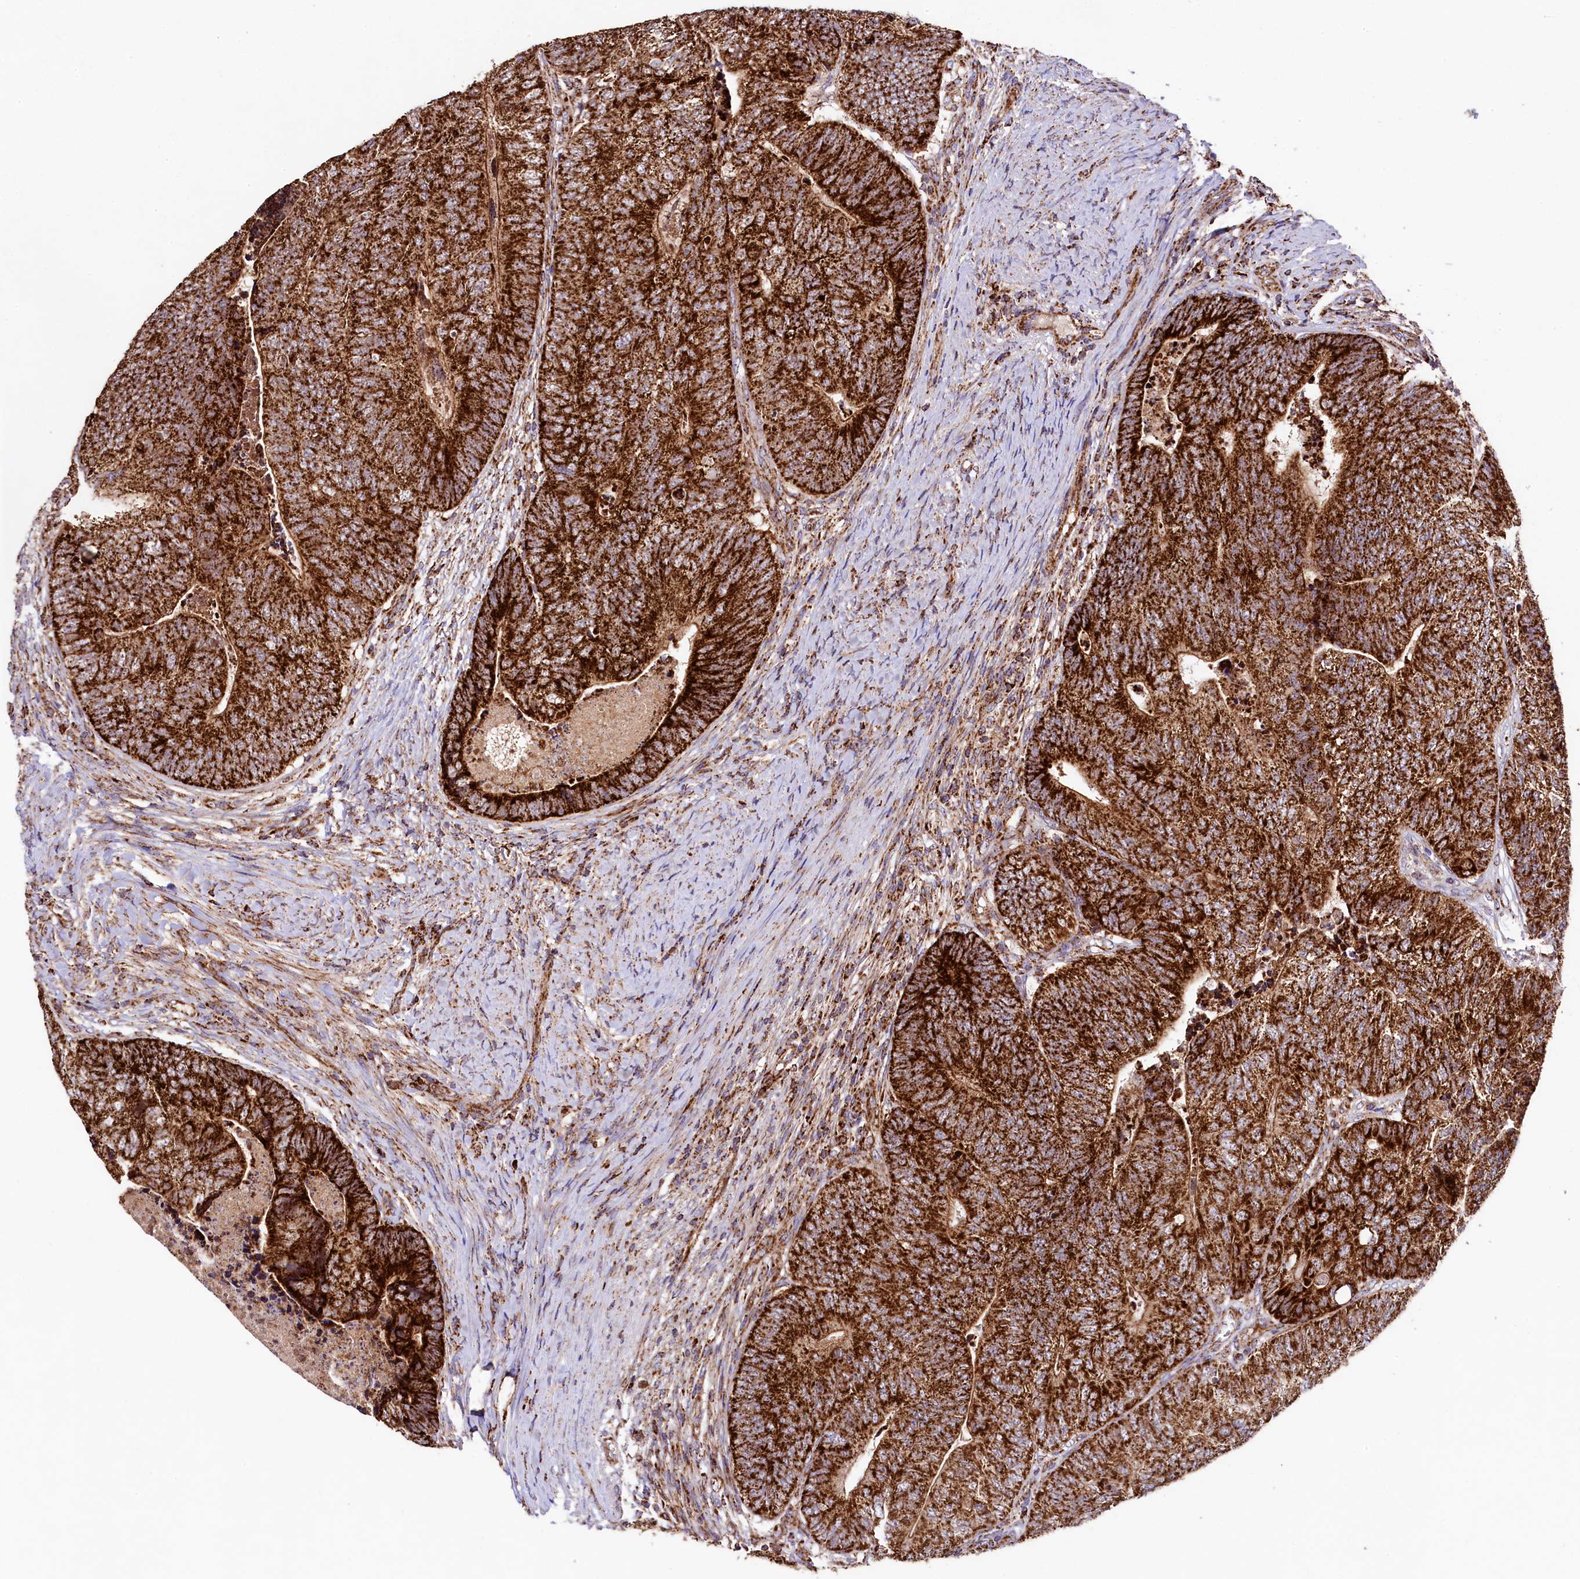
{"staining": {"intensity": "strong", "quantity": ">75%", "location": "cytoplasmic/membranous"}, "tissue": "colorectal cancer", "cell_type": "Tumor cells", "image_type": "cancer", "snomed": [{"axis": "morphology", "description": "Adenocarcinoma, NOS"}, {"axis": "topography", "description": "Colon"}], "caption": "This photomicrograph exhibits immunohistochemistry (IHC) staining of human colorectal cancer, with high strong cytoplasmic/membranous staining in approximately >75% of tumor cells.", "gene": "CLYBL", "patient": {"sex": "female", "age": 67}}